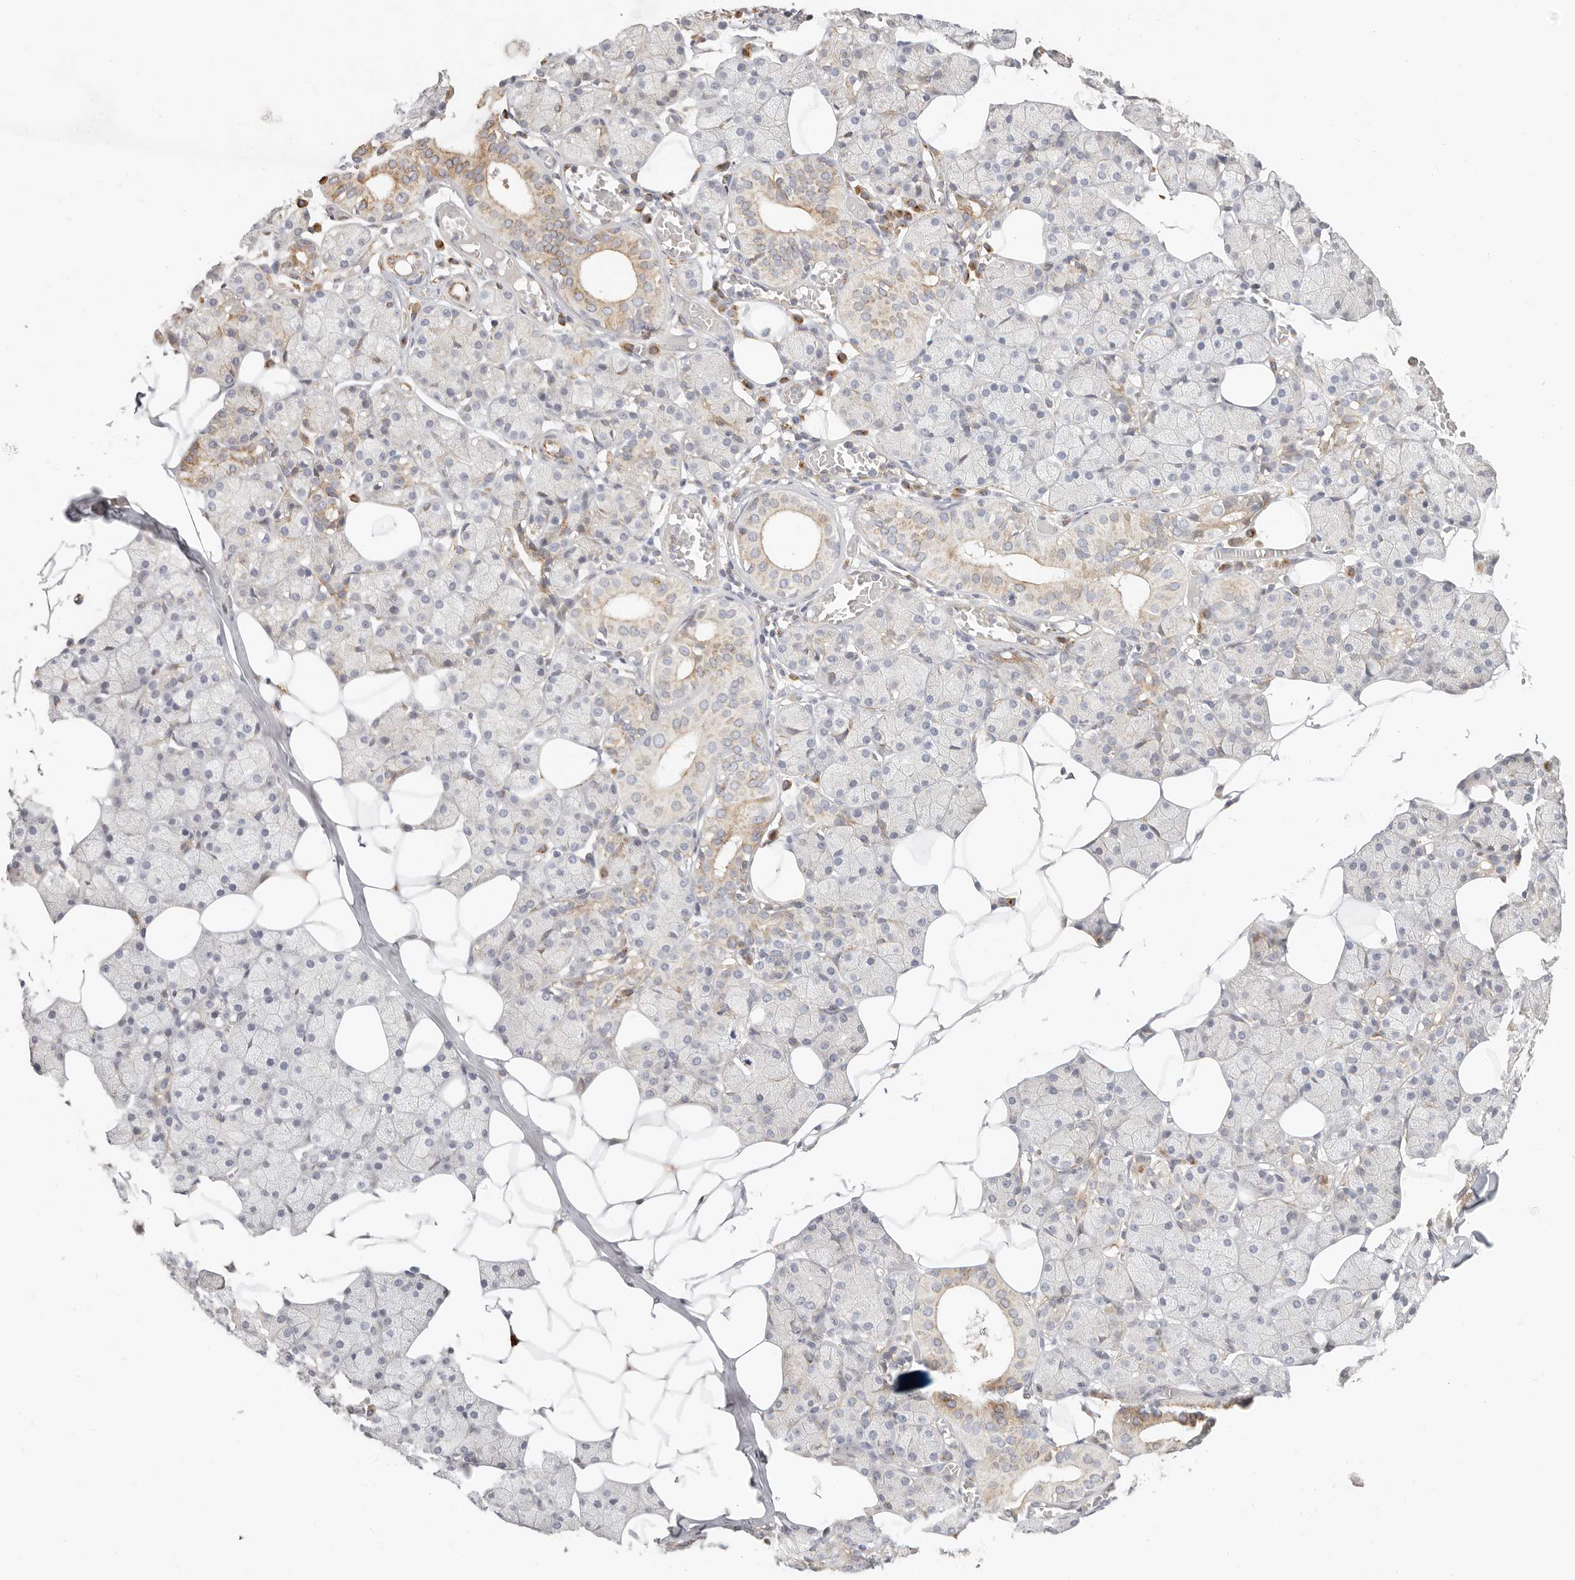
{"staining": {"intensity": "moderate", "quantity": "25%-75%", "location": "cytoplasmic/membranous"}, "tissue": "salivary gland", "cell_type": "Glandular cells", "image_type": "normal", "snomed": [{"axis": "morphology", "description": "Normal tissue, NOS"}, {"axis": "topography", "description": "Salivary gland"}], "caption": "A histopathology image of human salivary gland stained for a protein reveals moderate cytoplasmic/membranous brown staining in glandular cells. (IHC, brightfield microscopy, high magnification).", "gene": "DTNBP1", "patient": {"sex": "female", "age": 33}}